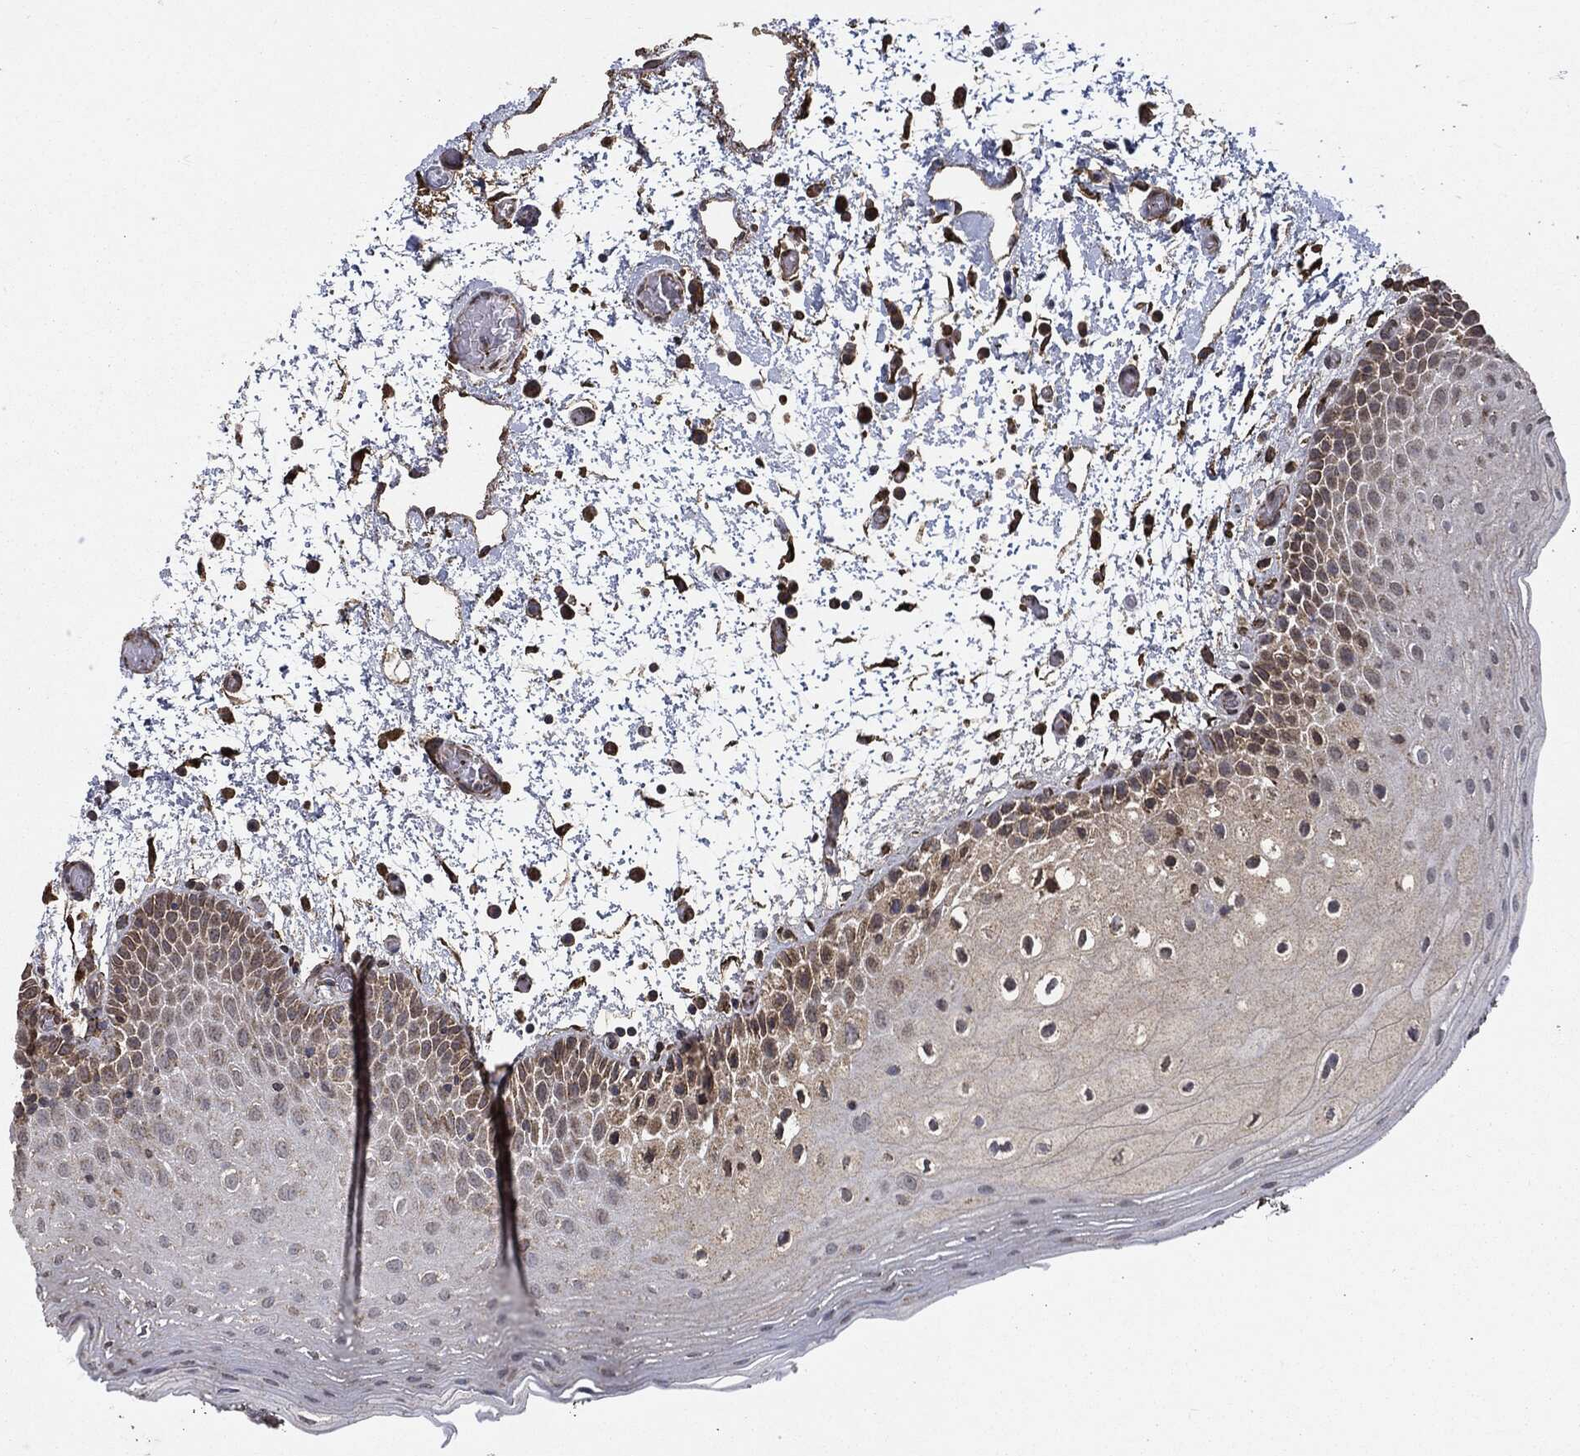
{"staining": {"intensity": "negative", "quantity": "none", "location": "none"}, "tissue": "oral mucosa", "cell_type": "Squamous epithelial cells", "image_type": "normal", "snomed": [{"axis": "morphology", "description": "Normal tissue, NOS"}, {"axis": "morphology", "description": "Squamous cell carcinoma, NOS"}, {"axis": "topography", "description": "Oral tissue"}, {"axis": "topography", "description": "Tounge, NOS"}, {"axis": "topography", "description": "Head-Neck"}], "caption": "The histopathology image reveals no staining of squamous epithelial cells in benign oral mucosa.", "gene": "MTOR", "patient": {"sex": "female", "age": 80}}